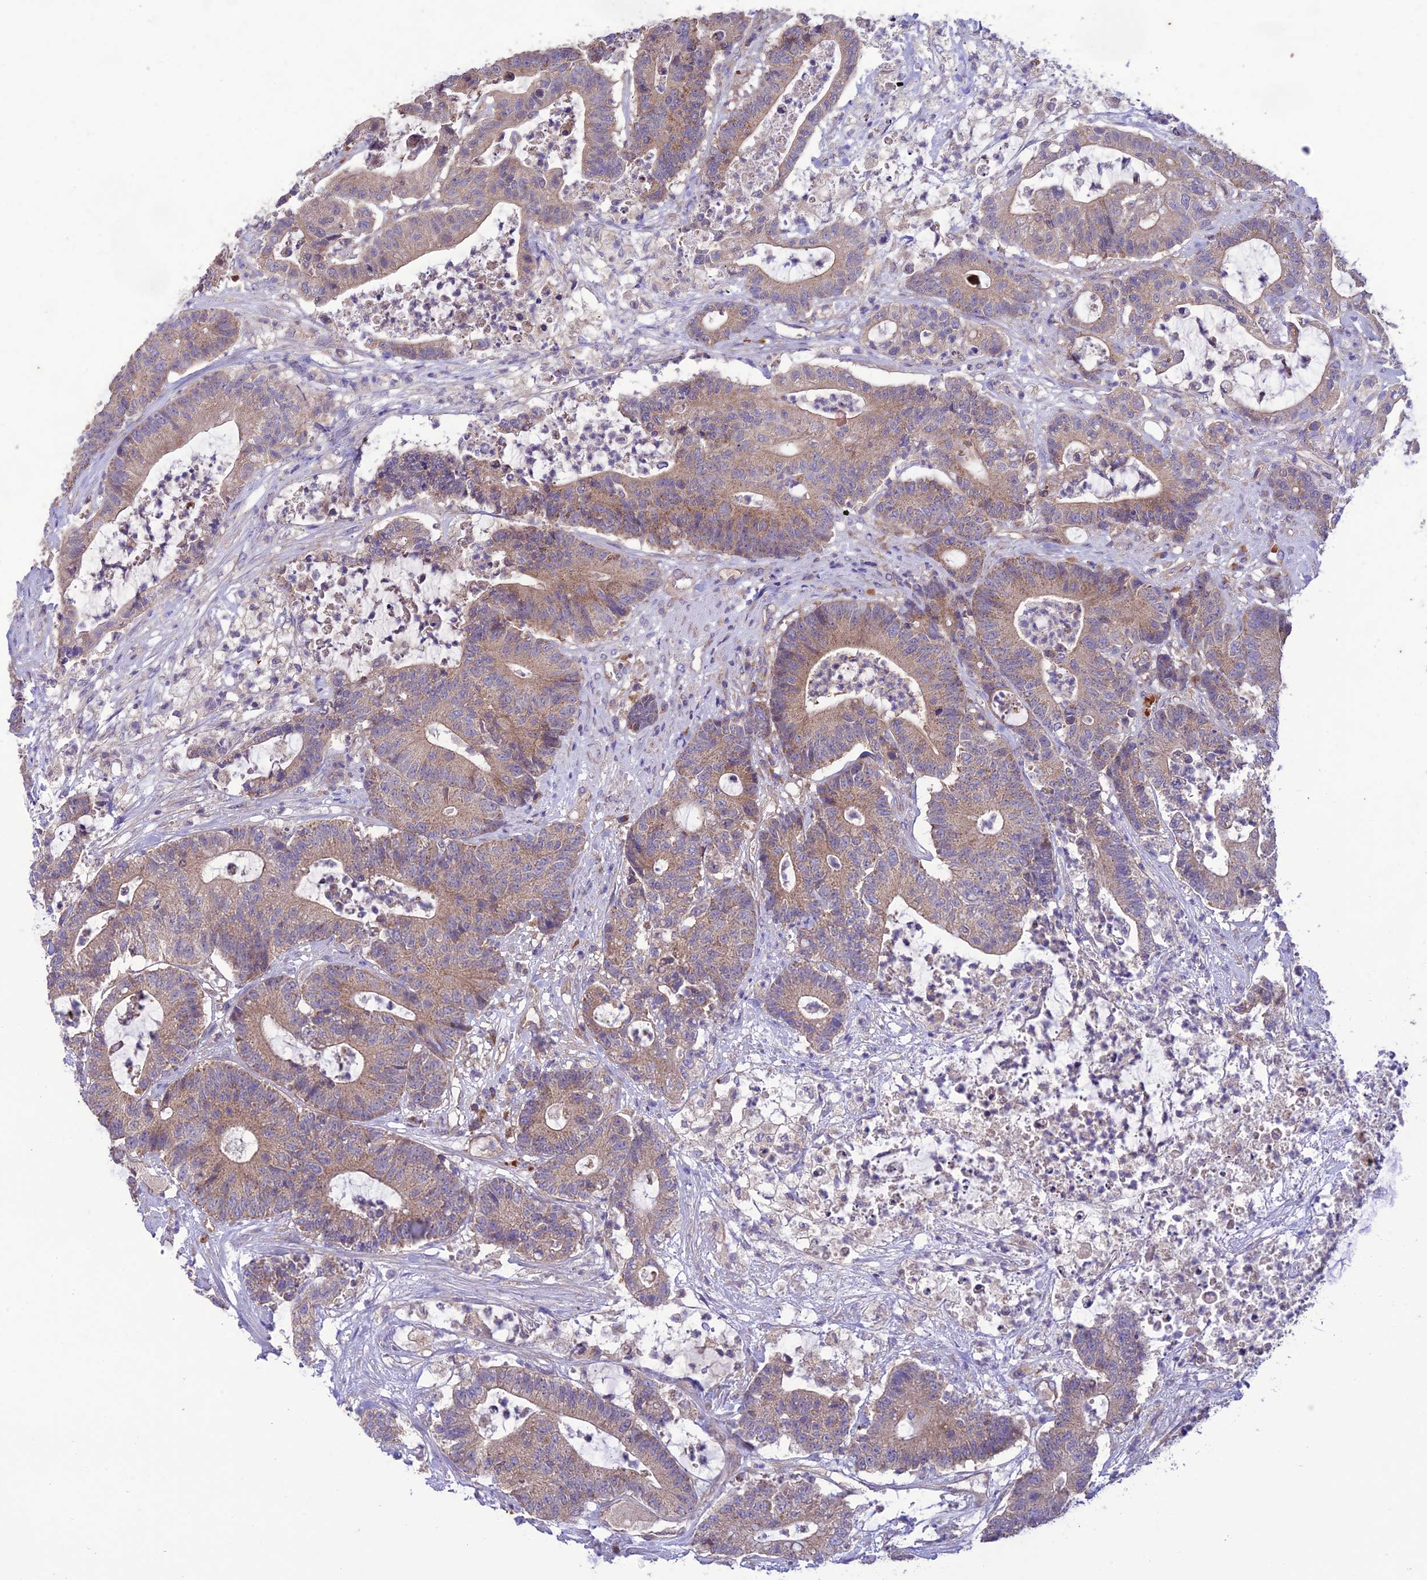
{"staining": {"intensity": "moderate", "quantity": "25%-75%", "location": "cytoplasmic/membranous"}, "tissue": "colorectal cancer", "cell_type": "Tumor cells", "image_type": "cancer", "snomed": [{"axis": "morphology", "description": "Adenocarcinoma, NOS"}, {"axis": "topography", "description": "Colon"}], "caption": "The micrograph exhibits a brown stain indicating the presence of a protein in the cytoplasmic/membranous of tumor cells in colorectal cancer (adenocarcinoma).", "gene": "NDUFAF1", "patient": {"sex": "female", "age": 84}}